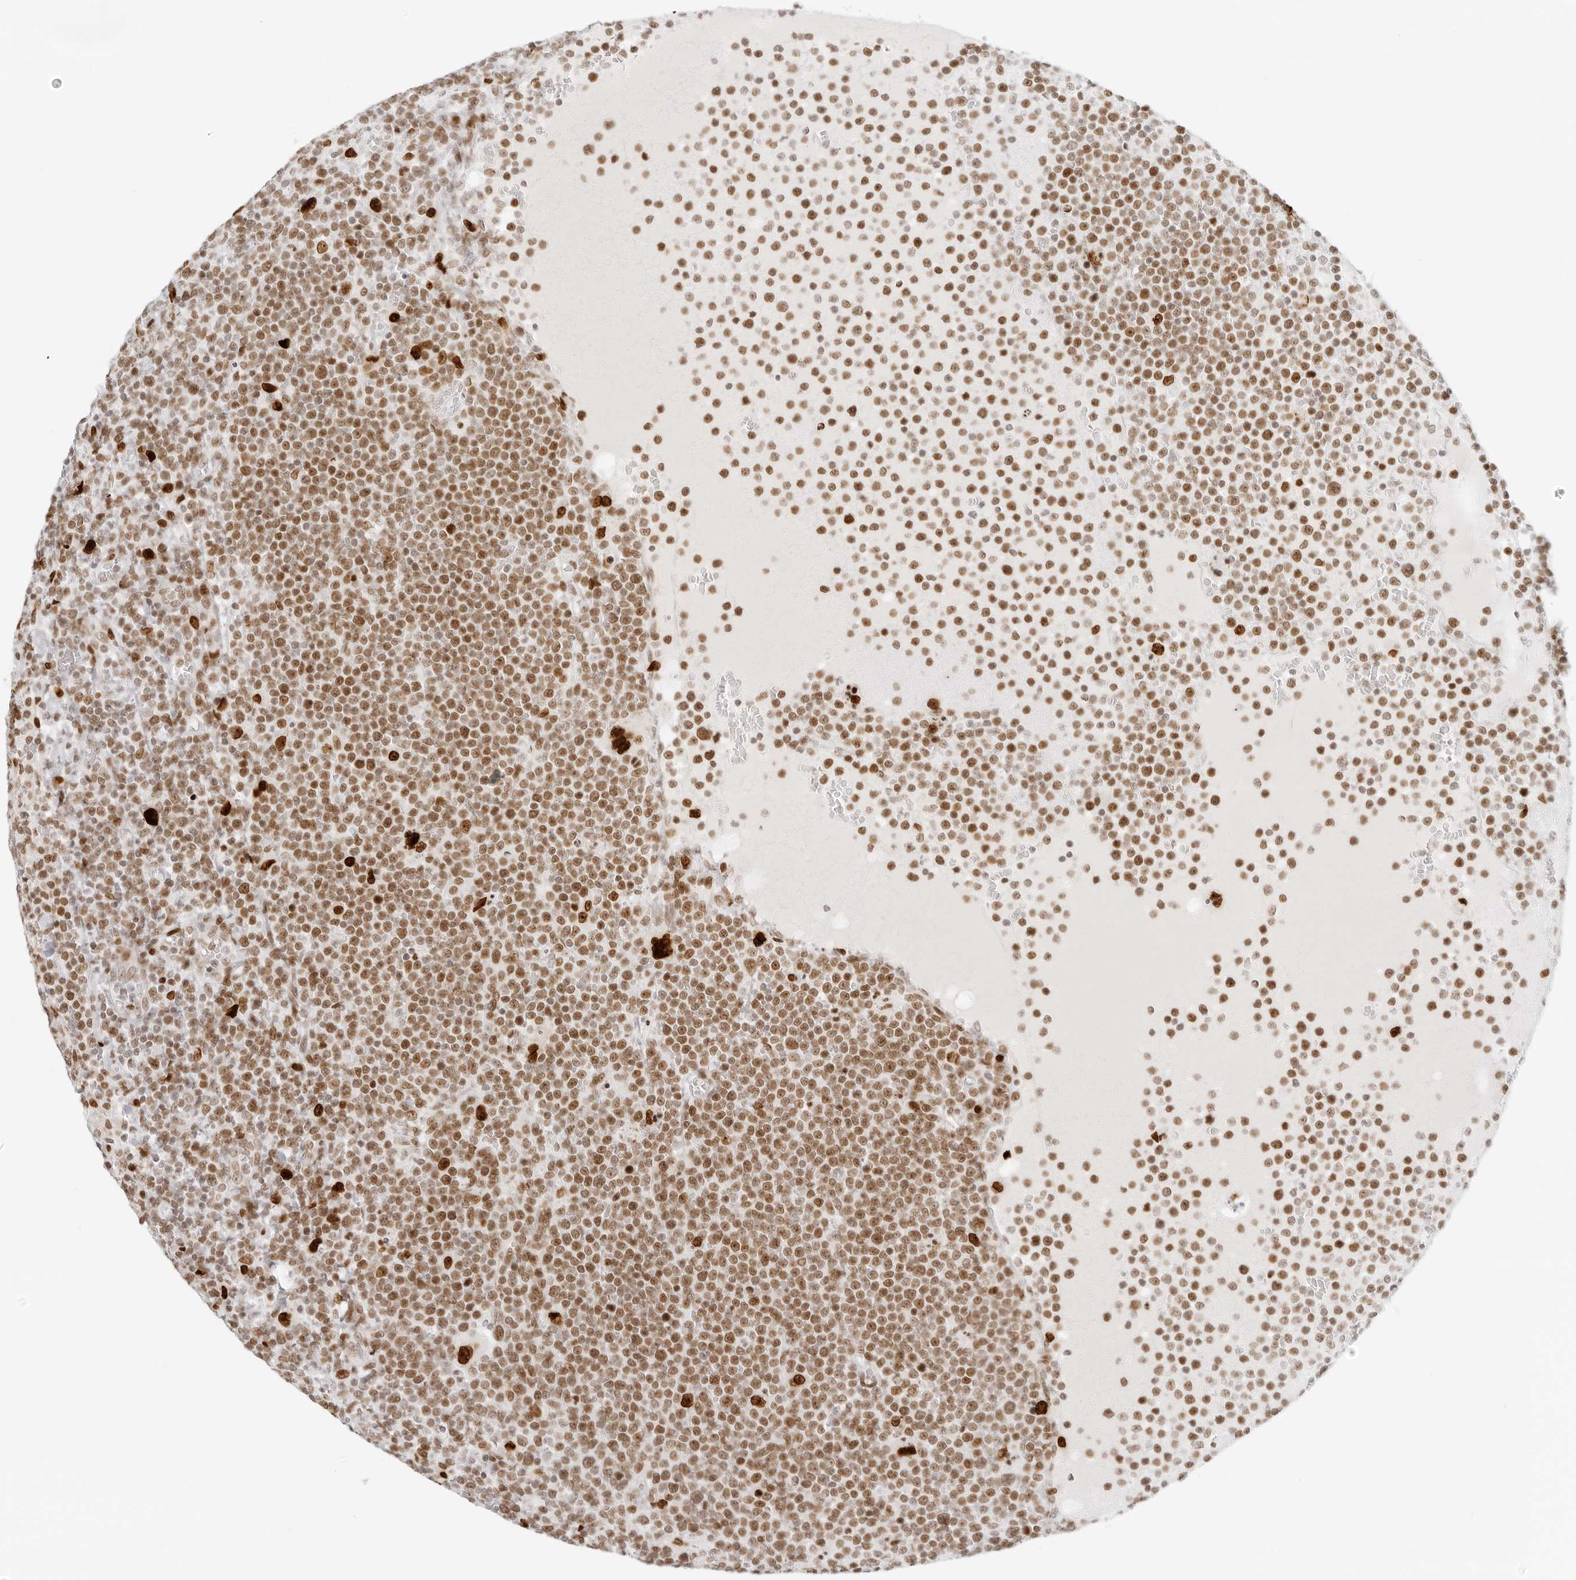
{"staining": {"intensity": "strong", "quantity": ">75%", "location": "nuclear"}, "tissue": "lymphoma", "cell_type": "Tumor cells", "image_type": "cancer", "snomed": [{"axis": "morphology", "description": "Malignant lymphoma, non-Hodgkin's type, High grade"}, {"axis": "topography", "description": "Lymph node"}], "caption": "High-magnification brightfield microscopy of high-grade malignant lymphoma, non-Hodgkin's type stained with DAB (3,3'-diaminobenzidine) (brown) and counterstained with hematoxylin (blue). tumor cells exhibit strong nuclear staining is appreciated in approximately>75% of cells.", "gene": "RCC1", "patient": {"sex": "male", "age": 61}}